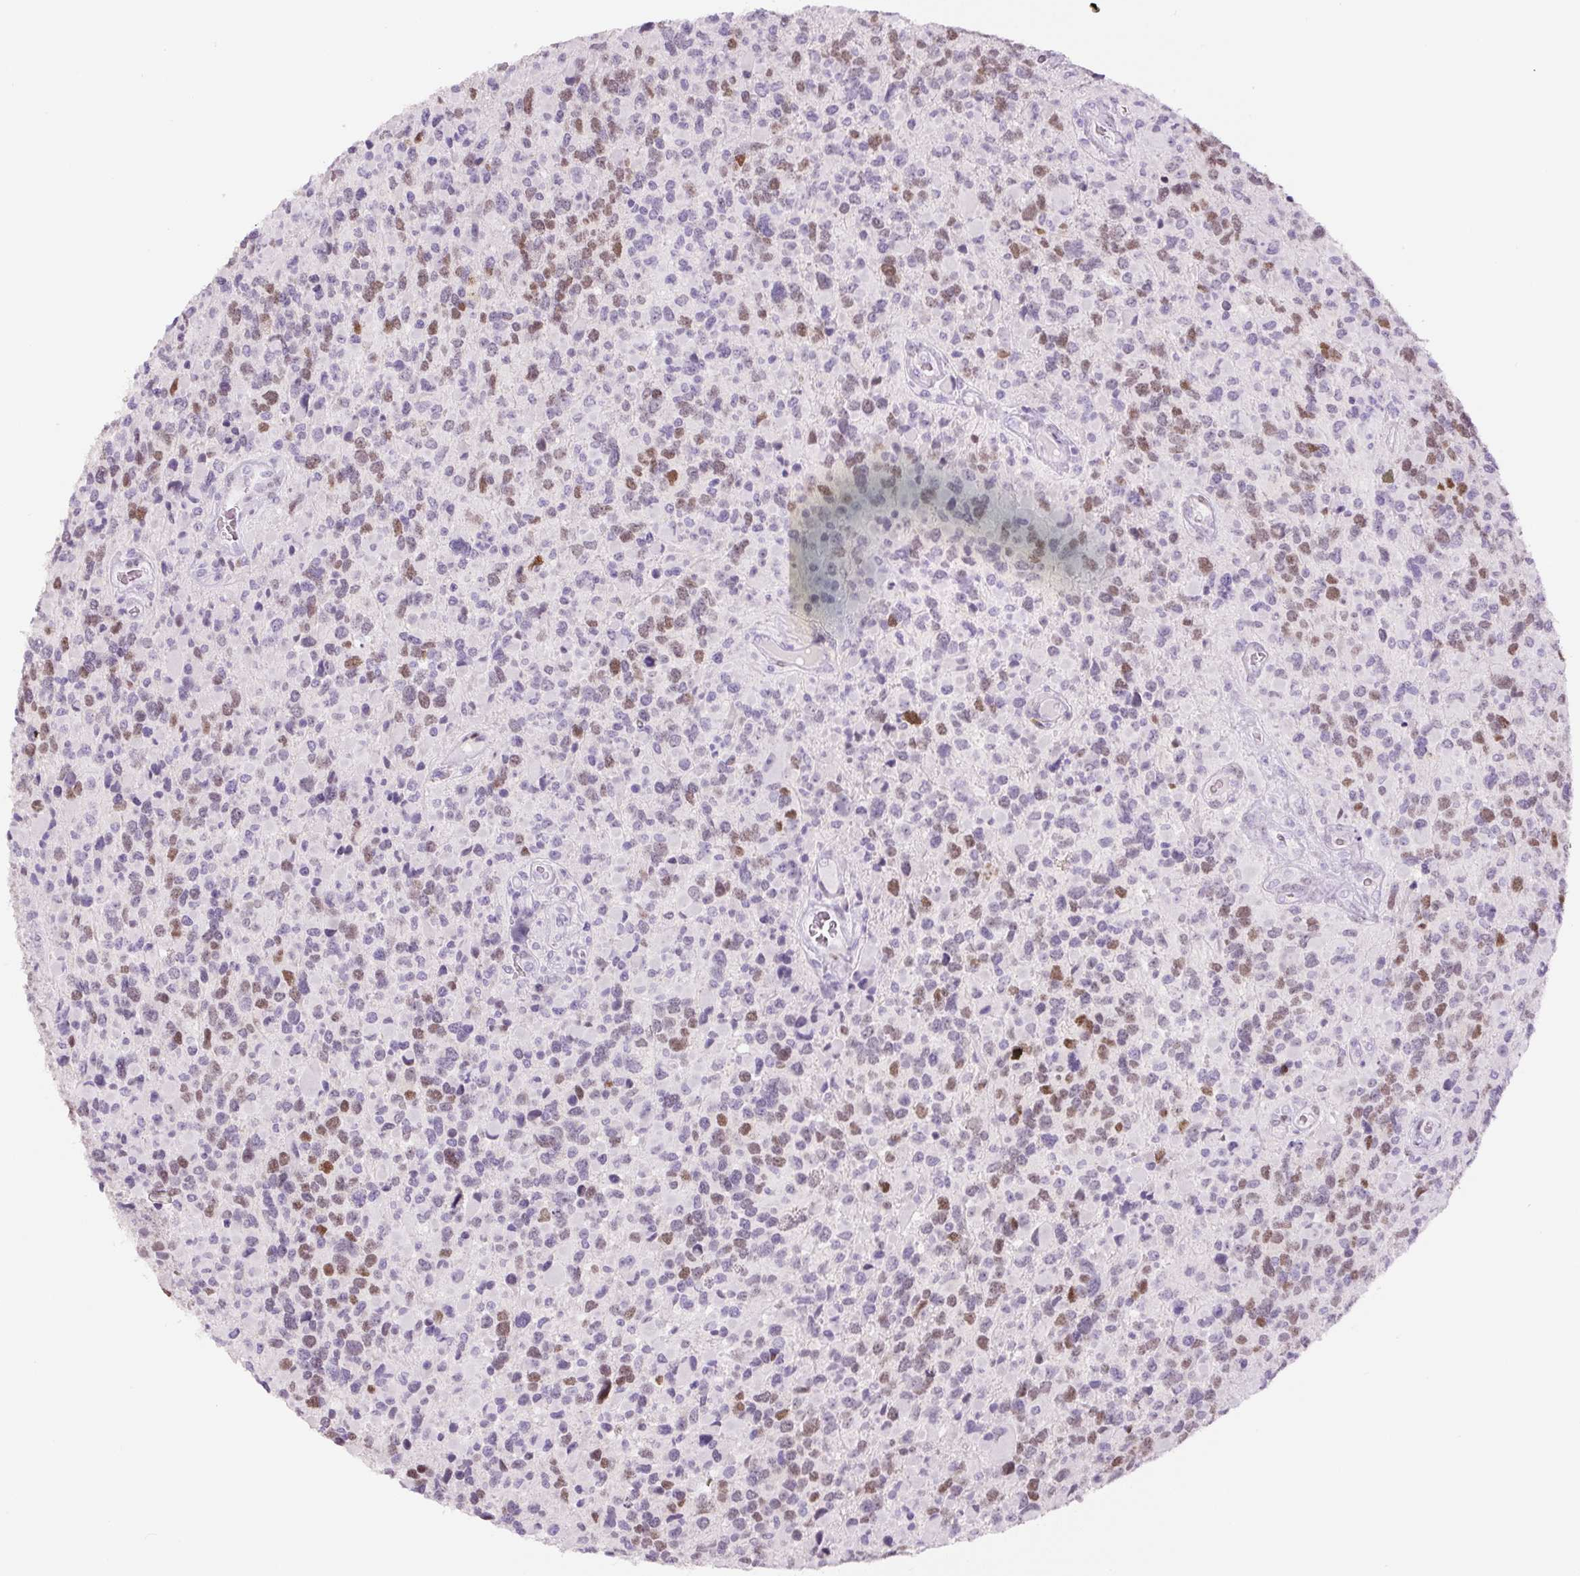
{"staining": {"intensity": "moderate", "quantity": "25%-75%", "location": "nuclear"}, "tissue": "glioma", "cell_type": "Tumor cells", "image_type": "cancer", "snomed": [{"axis": "morphology", "description": "Glioma, malignant, High grade"}, {"axis": "topography", "description": "Brain"}], "caption": "High-grade glioma (malignant) tissue displays moderate nuclear positivity in about 25%-75% of tumor cells, visualized by immunohistochemistry.", "gene": "SIX1", "patient": {"sex": "female", "age": 40}}